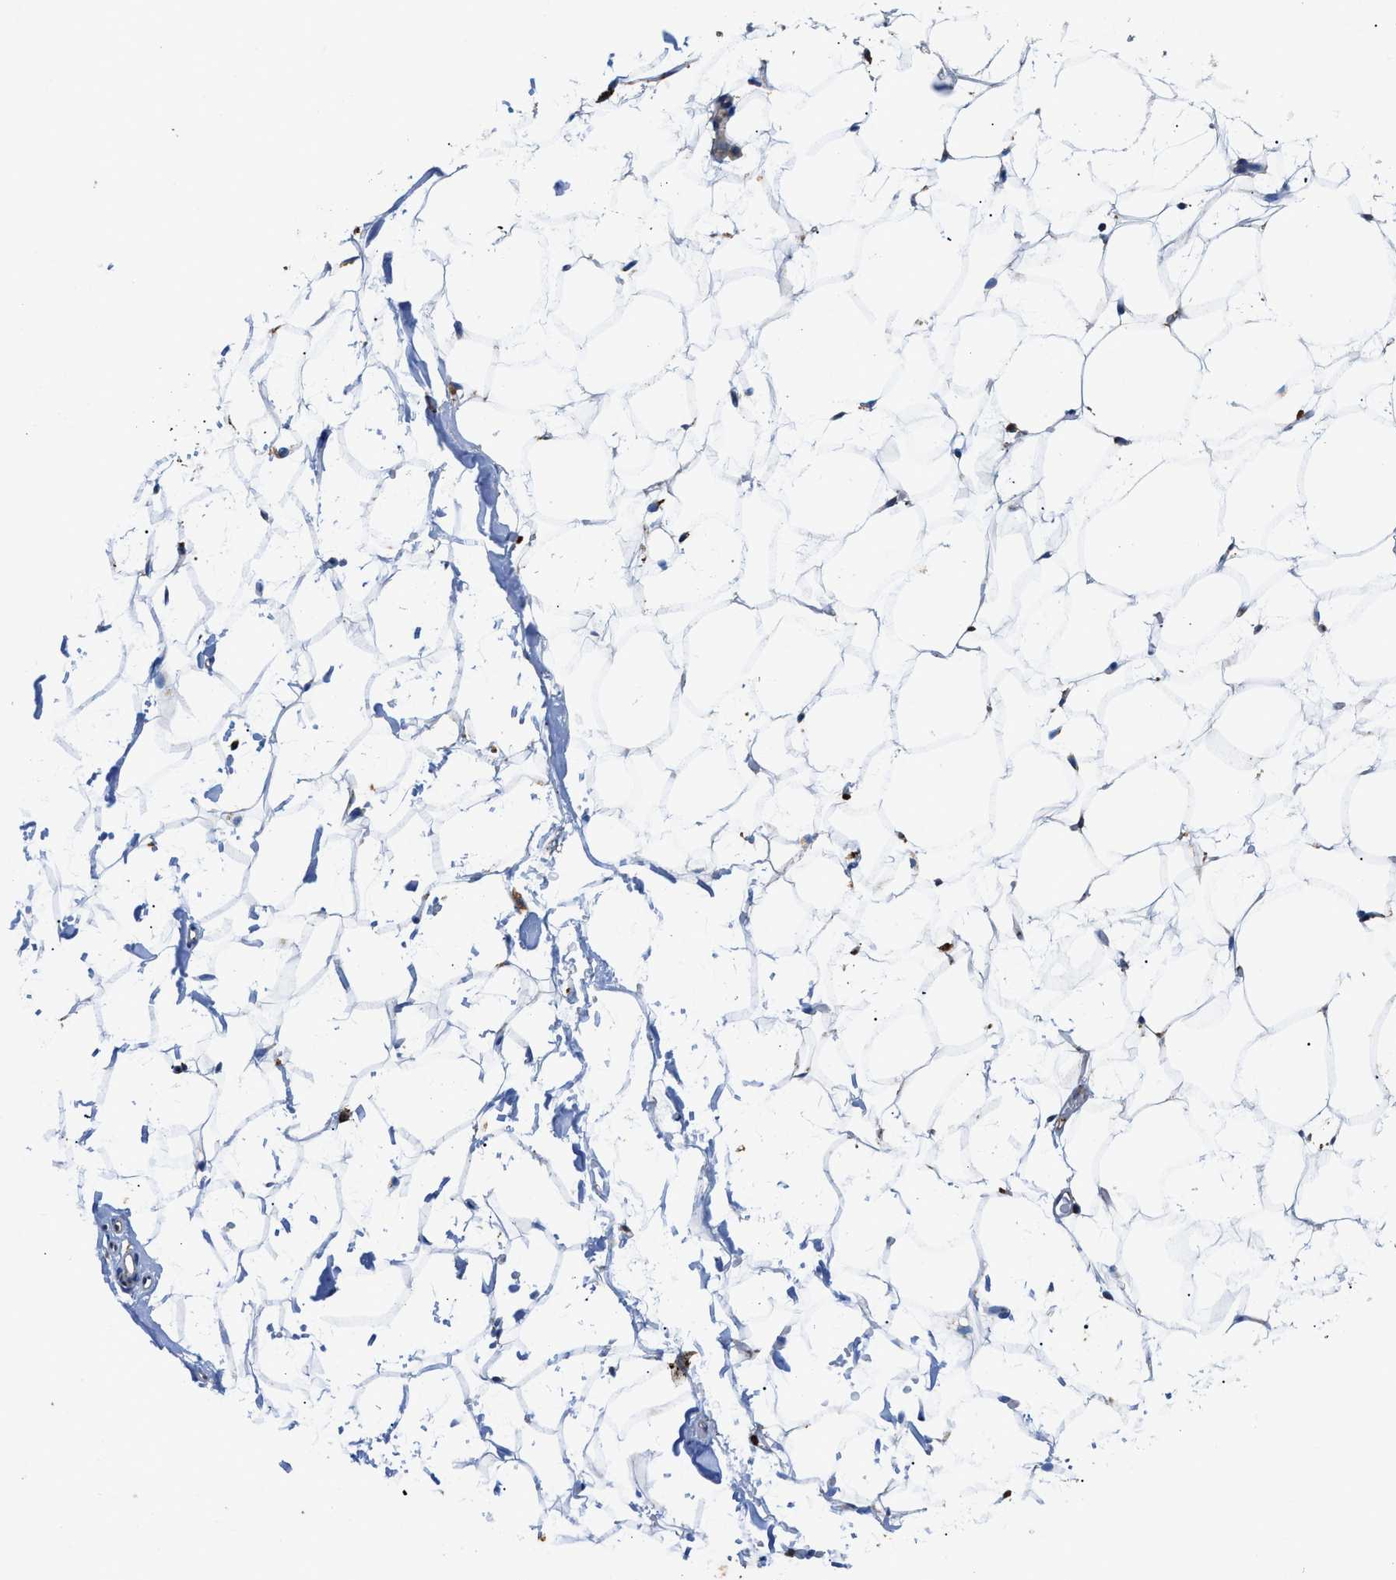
{"staining": {"intensity": "negative", "quantity": "none", "location": "none"}, "tissue": "adipose tissue", "cell_type": "Adipocytes", "image_type": "normal", "snomed": [{"axis": "morphology", "description": "Normal tissue, NOS"}, {"axis": "topography", "description": "Breast"}, {"axis": "topography", "description": "Soft tissue"}], "caption": "There is no significant staining in adipocytes of adipose tissue.", "gene": "ENPP4", "patient": {"sex": "female", "age": 75}}